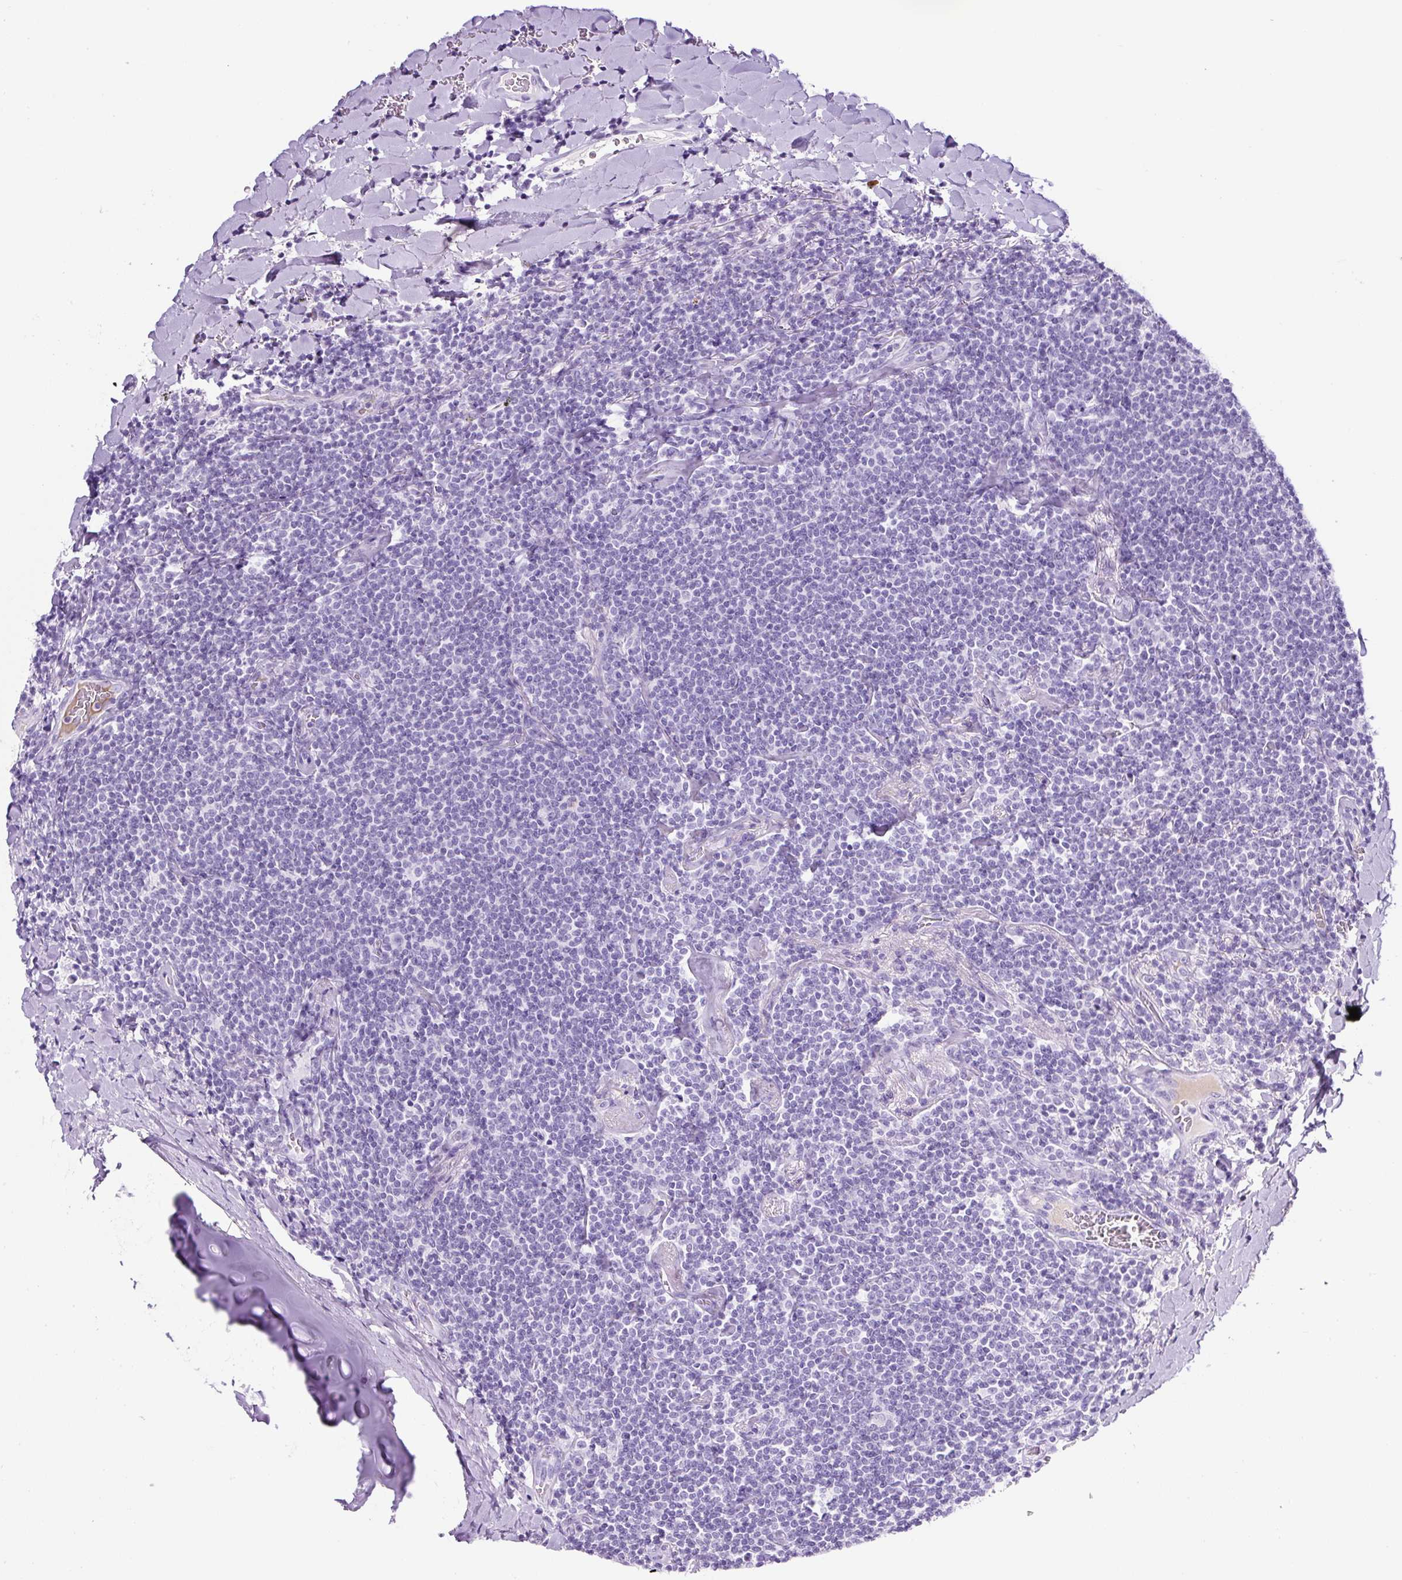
{"staining": {"intensity": "negative", "quantity": "none", "location": "none"}, "tissue": "lymphoma", "cell_type": "Tumor cells", "image_type": "cancer", "snomed": [{"axis": "morphology", "description": "Malignant lymphoma, non-Hodgkin's type, Low grade"}, {"axis": "topography", "description": "Lung"}], "caption": "An immunohistochemistry micrograph of malignant lymphoma, non-Hodgkin's type (low-grade) is shown. There is no staining in tumor cells of malignant lymphoma, non-Hodgkin's type (low-grade).", "gene": "TMEM200B", "patient": {"sex": "female", "age": 71}}